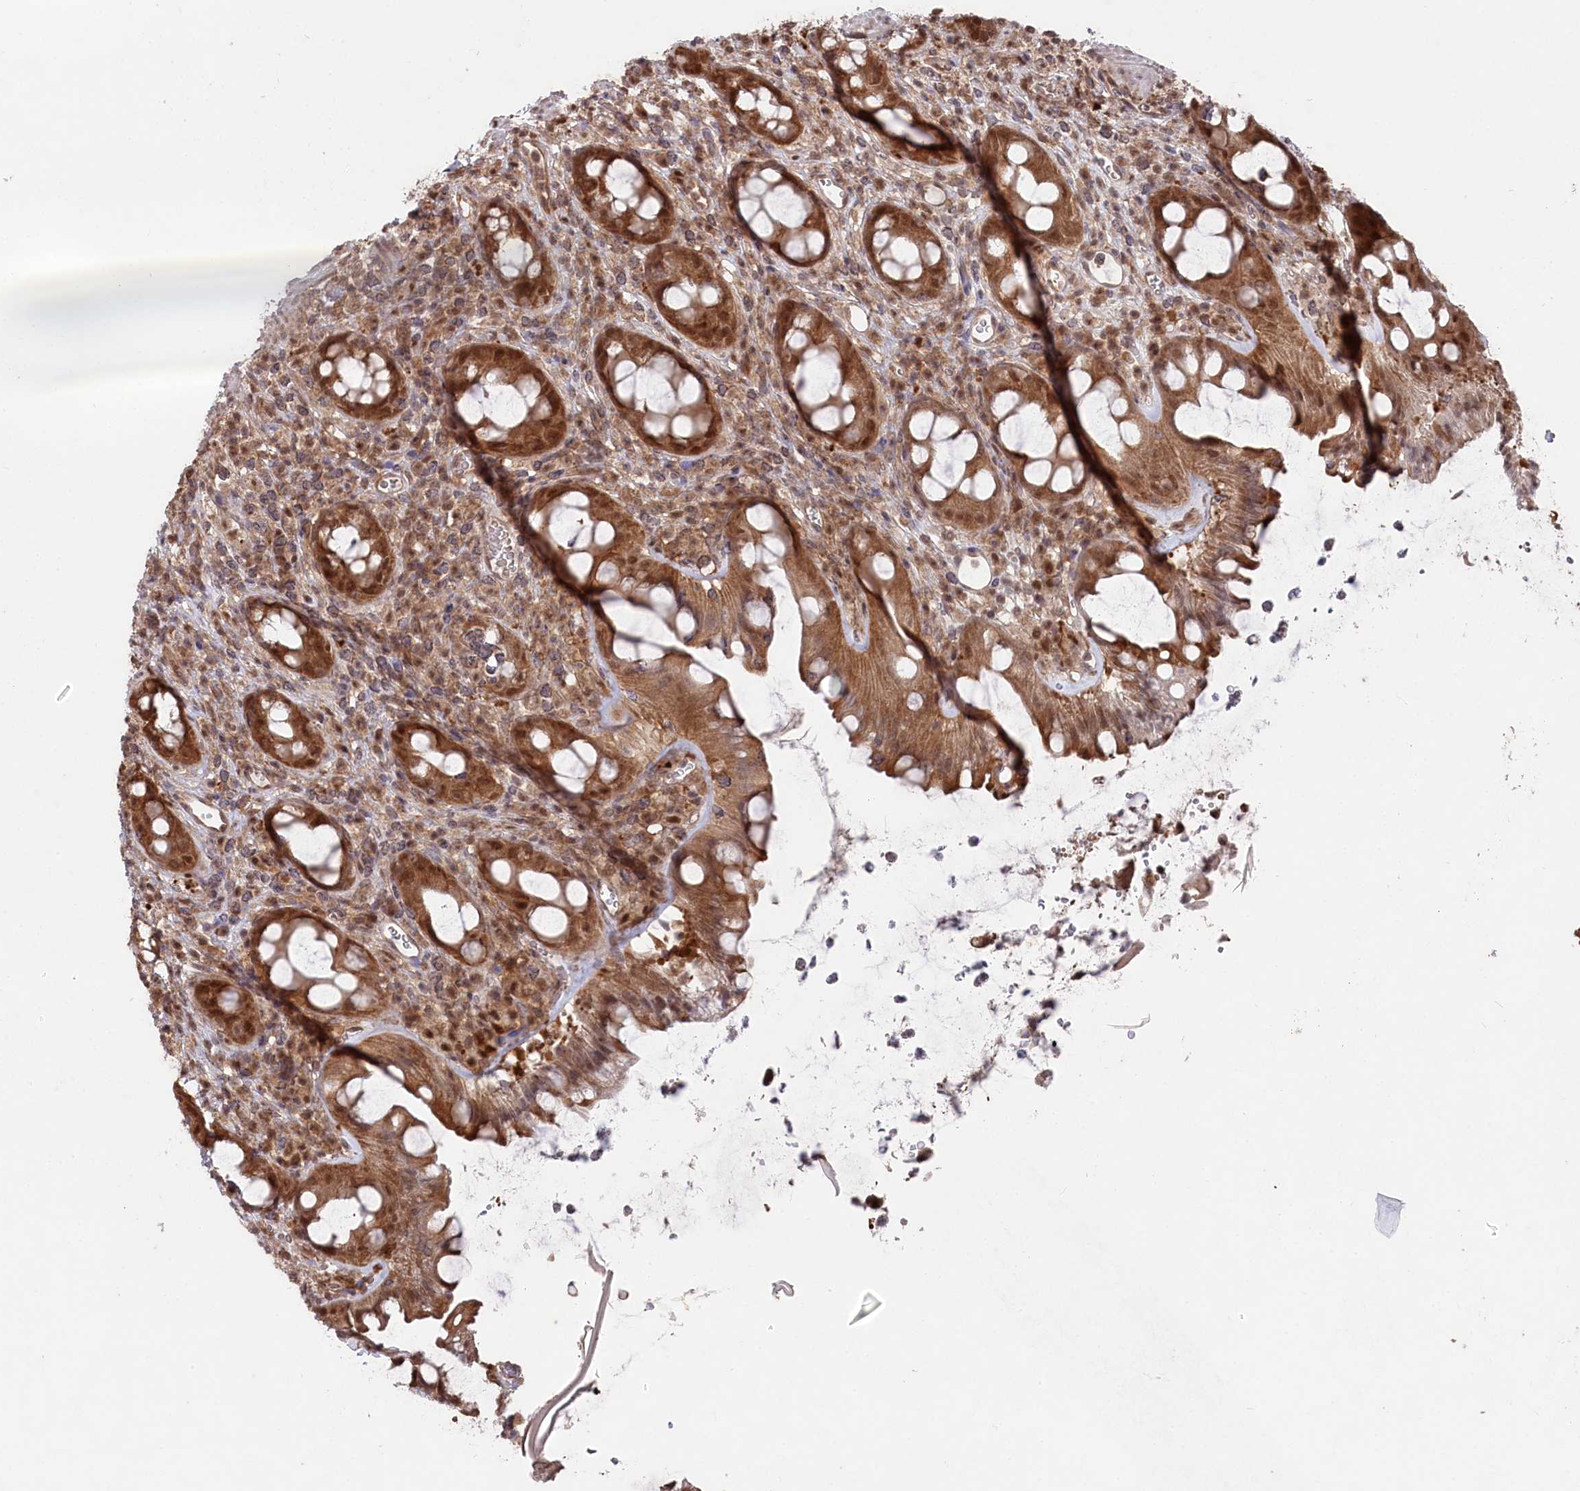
{"staining": {"intensity": "moderate", "quantity": ">75%", "location": "cytoplasmic/membranous,nuclear"}, "tissue": "rectum", "cell_type": "Glandular cells", "image_type": "normal", "snomed": [{"axis": "morphology", "description": "Normal tissue, NOS"}, {"axis": "topography", "description": "Rectum"}], "caption": "A brown stain labels moderate cytoplasmic/membranous,nuclear positivity of a protein in glandular cells of unremarkable human rectum. (Stains: DAB (3,3'-diaminobenzidine) in brown, nuclei in blue, Microscopy: brightfield microscopy at high magnification).", "gene": "PSMA1", "patient": {"sex": "female", "age": 57}}